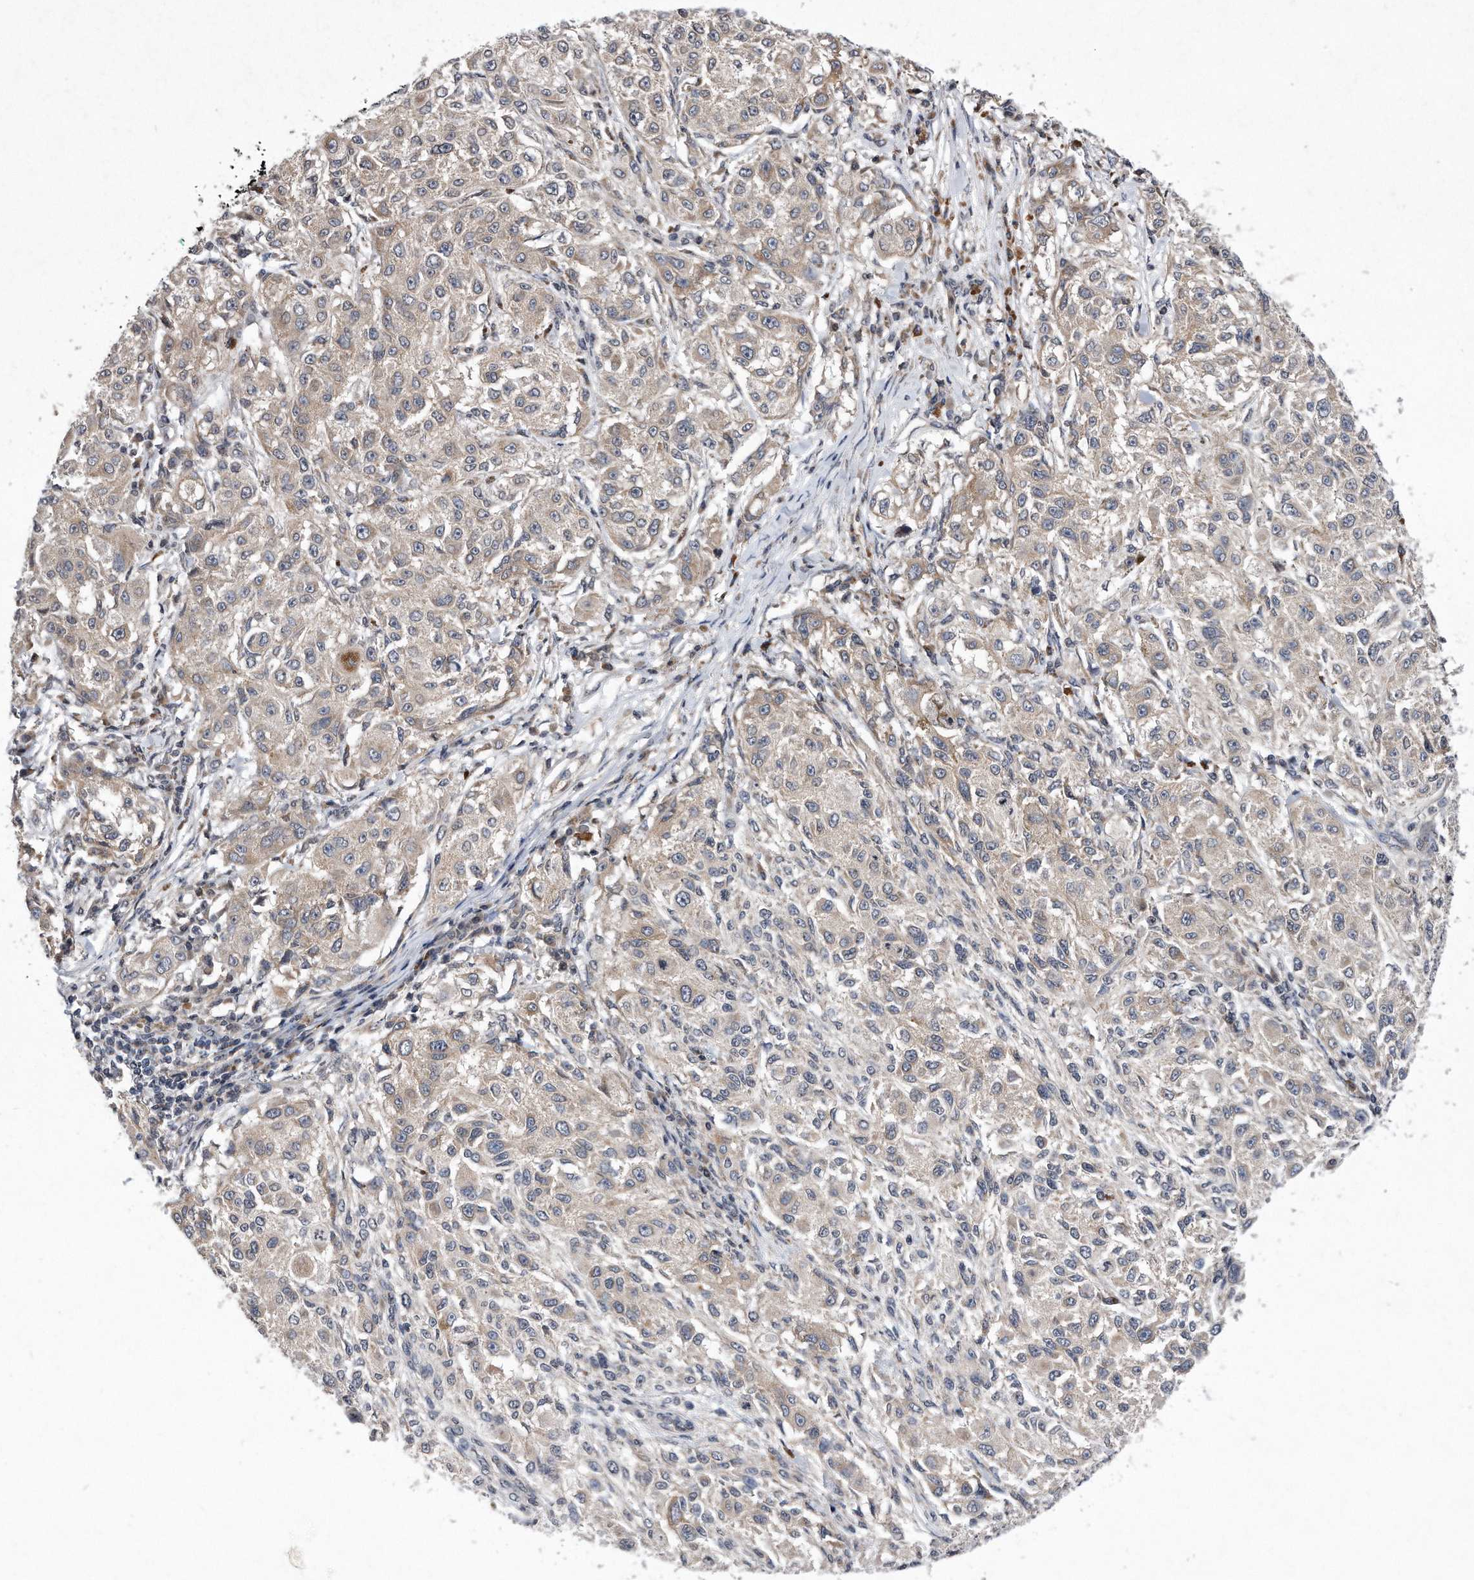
{"staining": {"intensity": "negative", "quantity": "none", "location": "none"}, "tissue": "melanoma", "cell_type": "Tumor cells", "image_type": "cancer", "snomed": [{"axis": "morphology", "description": "Necrosis, NOS"}, {"axis": "morphology", "description": "Malignant melanoma, NOS"}, {"axis": "topography", "description": "Skin"}], "caption": "Immunohistochemical staining of human malignant melanoma shows no significant expression in tumor cells.", "gene": "DAB1", "patient": {"sex": "female", "age": 87}}